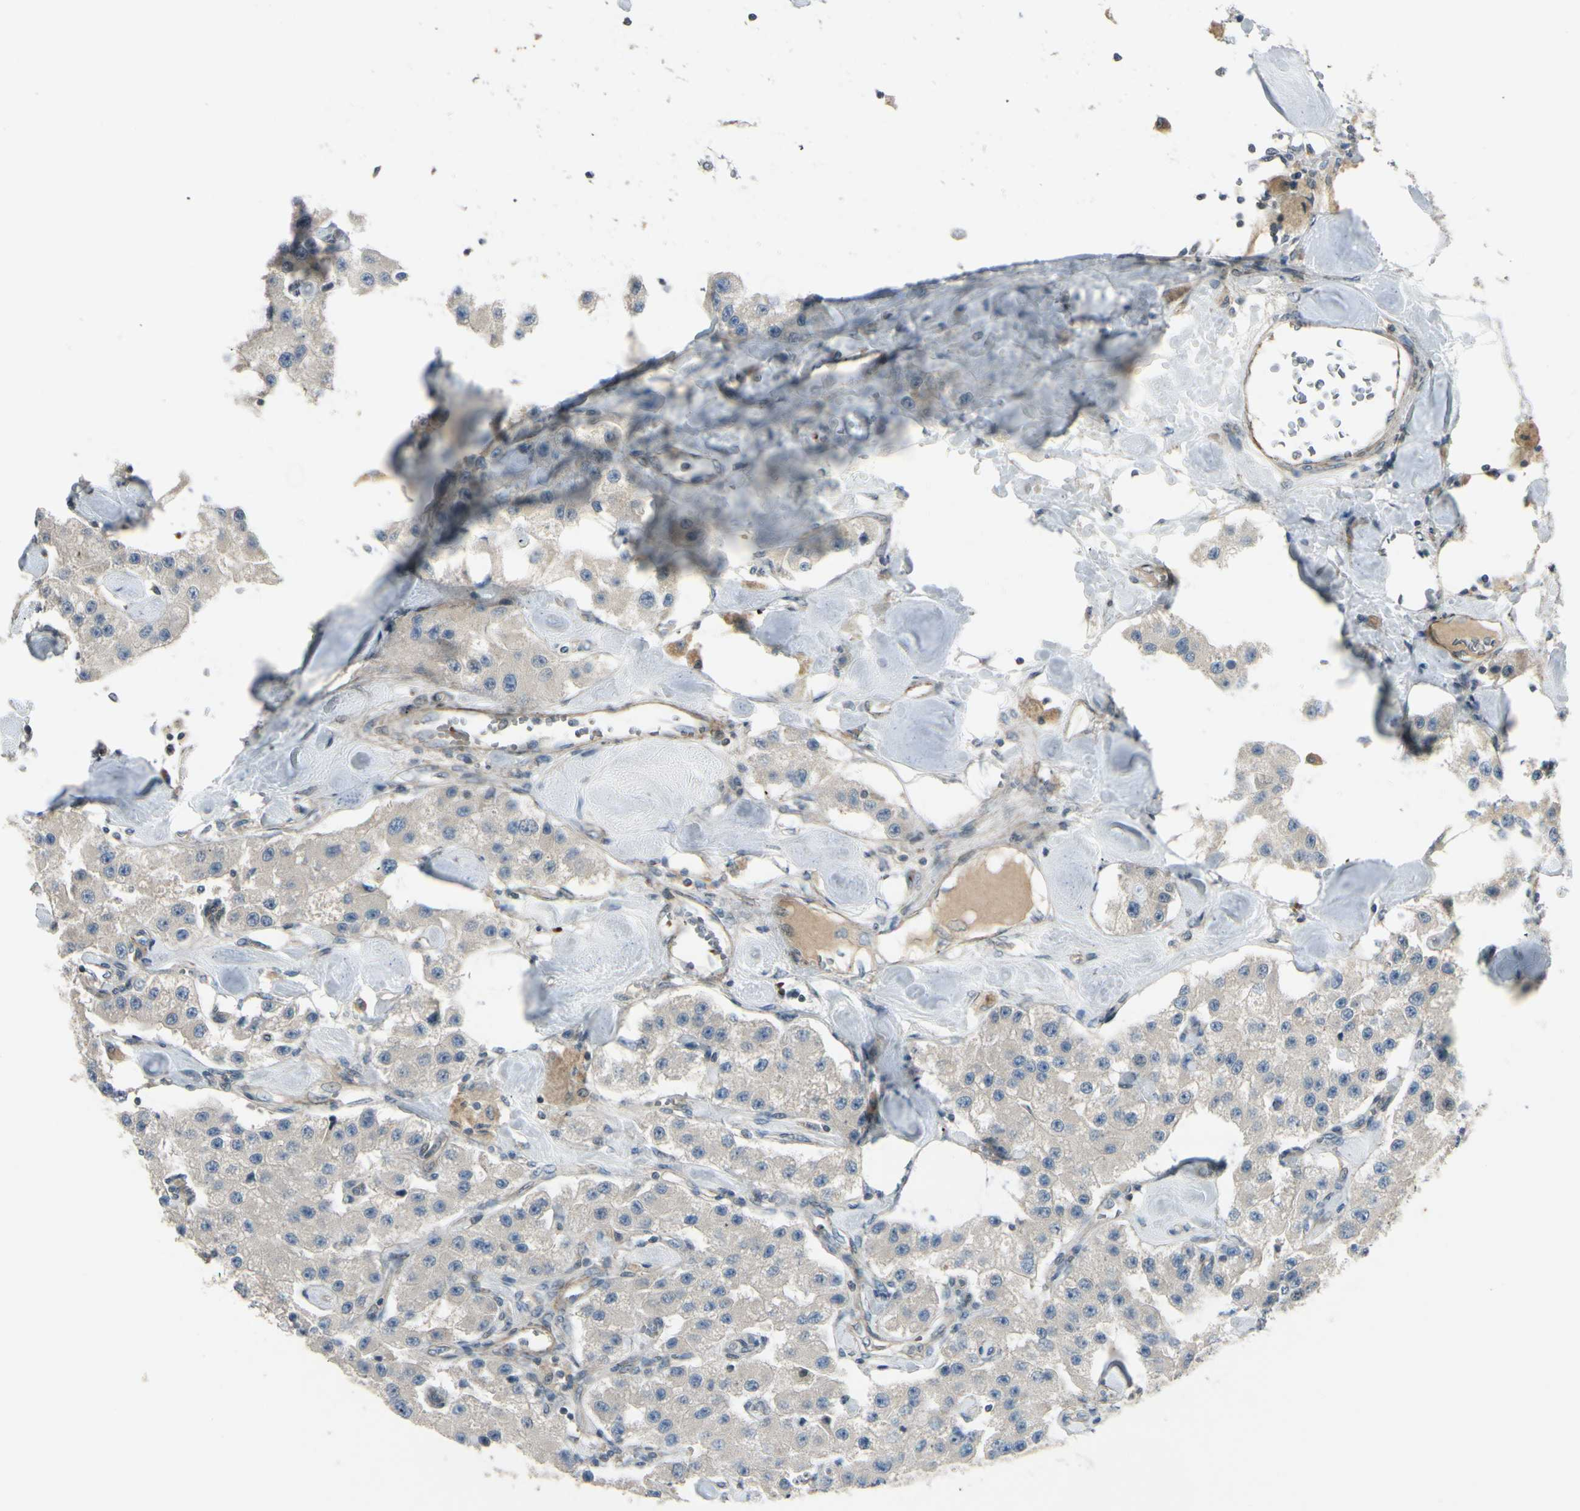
{"staining": {"intensity": "negative", "quantity": "none", "location": "none"}, "tissue": "carcinoid", "cell_type": "Tumor cells", "image_type": "cancer", "snomed": [{"axis": "morphology", "description": "Carcinoid, malignant, NOS"}, {"axis": "topography", "description": "Pancreas"}], "caption": "Immunohistochemical staining of carcinoid exhibits no significant staining in tumor cells. (DAB (3,3'-diaminobenzidine) immunohistochemistry (IHC) with hematoxylin counter stain).", "gene": "PPP3CB", "patient": {"sex": "male", "age": 41}}